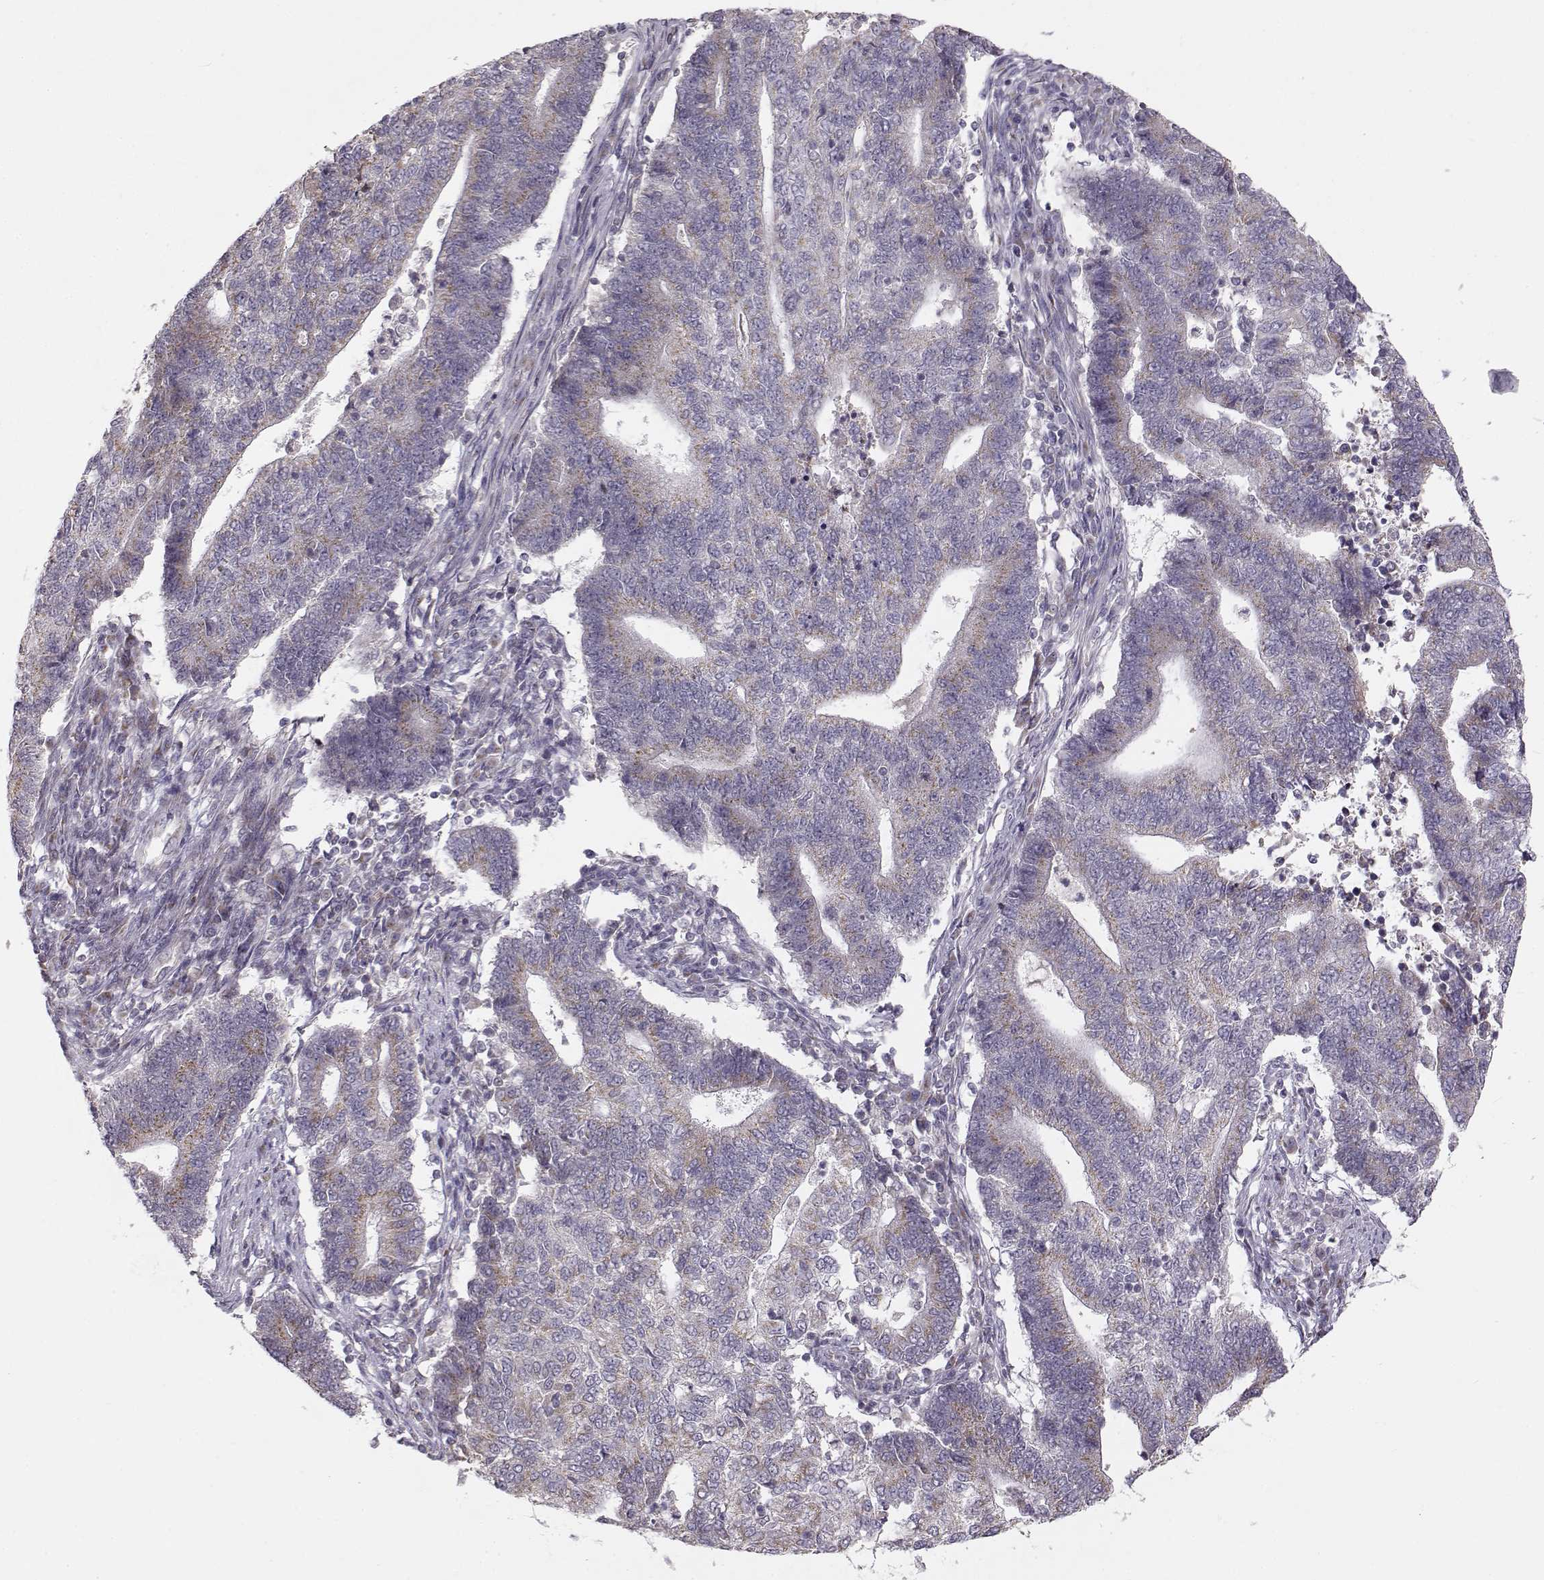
{"staining": {"intensity": "weak", "quantity": ">75%", "location": "cytoplasmic/membranous"}, "tissue": "endometrial cancer", "cell_type": "Tumor cells", "image_type": "cancer", "snomed": [{"axis": "morphology", "description": "Adenocarcinoma, NOS"}, {"axis": "topography", "description": "Uterus"}, {"axis": "topography", "description": "Endometrium"}], "caption": "Immunohistochemistry (IHC) photomicrograph of adenocarcinoma (endometrial) stained for a protein (brown), which exhibits low levels of weak cytoplasmic/membranous staining in approximately >75% of tumor cells.", "gene": "SLC4A5", "patient": {"sex": "female", "age": 54}}